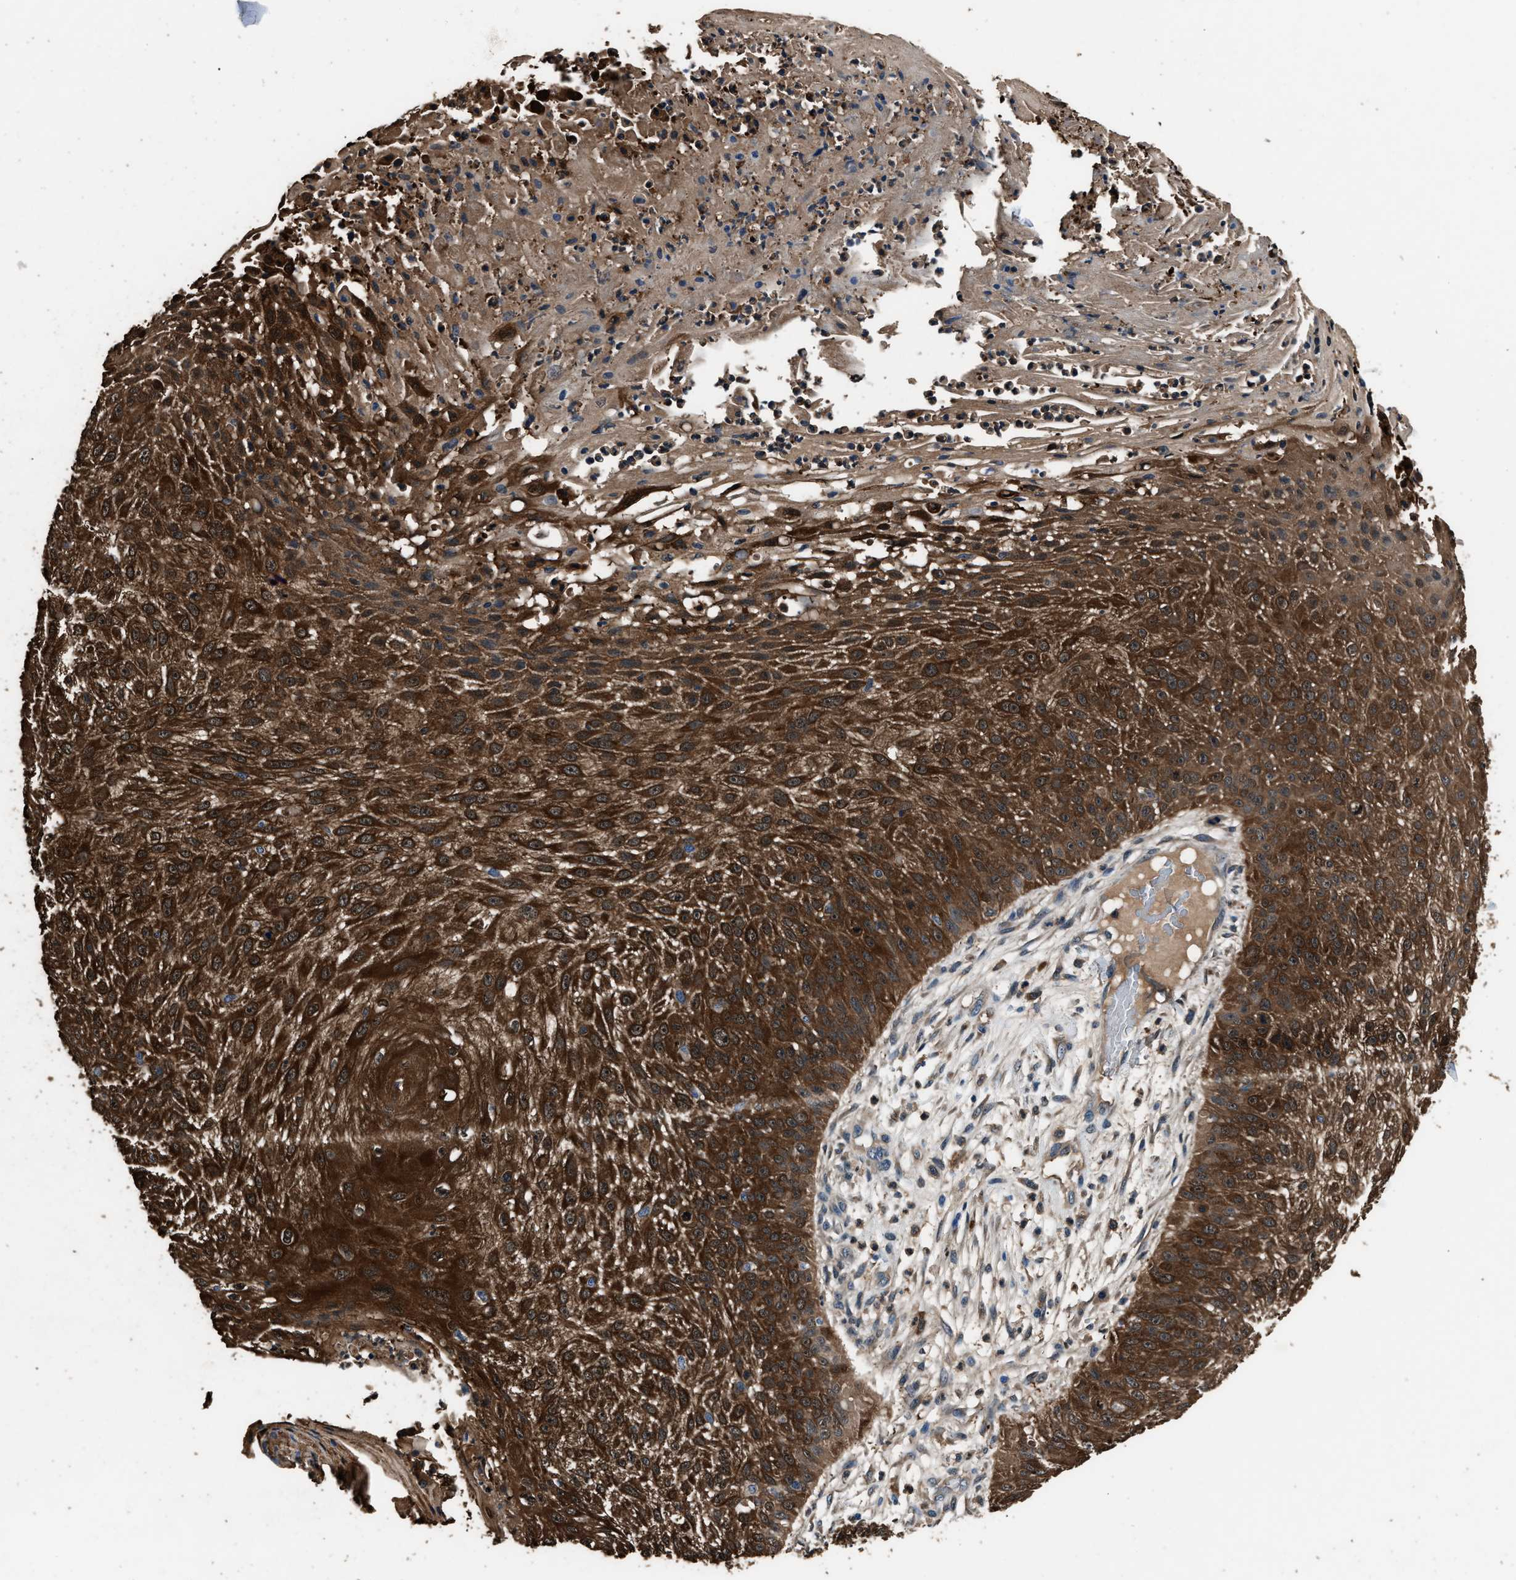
{"staining": {"intensity": "strong", "quantity": ">75%", "location": "cytoplasmic/membranous"}, "tissue": "skin cancer", "cell_type": "Tumor cells", "image_type": "cancer", "snomed": [{"axis": "morphology", "description": "Squamous cell carcinoma, NOS"}, {"axis": "topography", "description": "Skin"}], "caption": "This photomicrograph reveals immunohistochemistry (IHC) staining of human squamous cell carcinoma (skin), with high strong cytoplasmic/membranous staining in about >75% of tumor cells.", "gene": "GSTP1", "patient": {"sex": "female", "age": 80}}